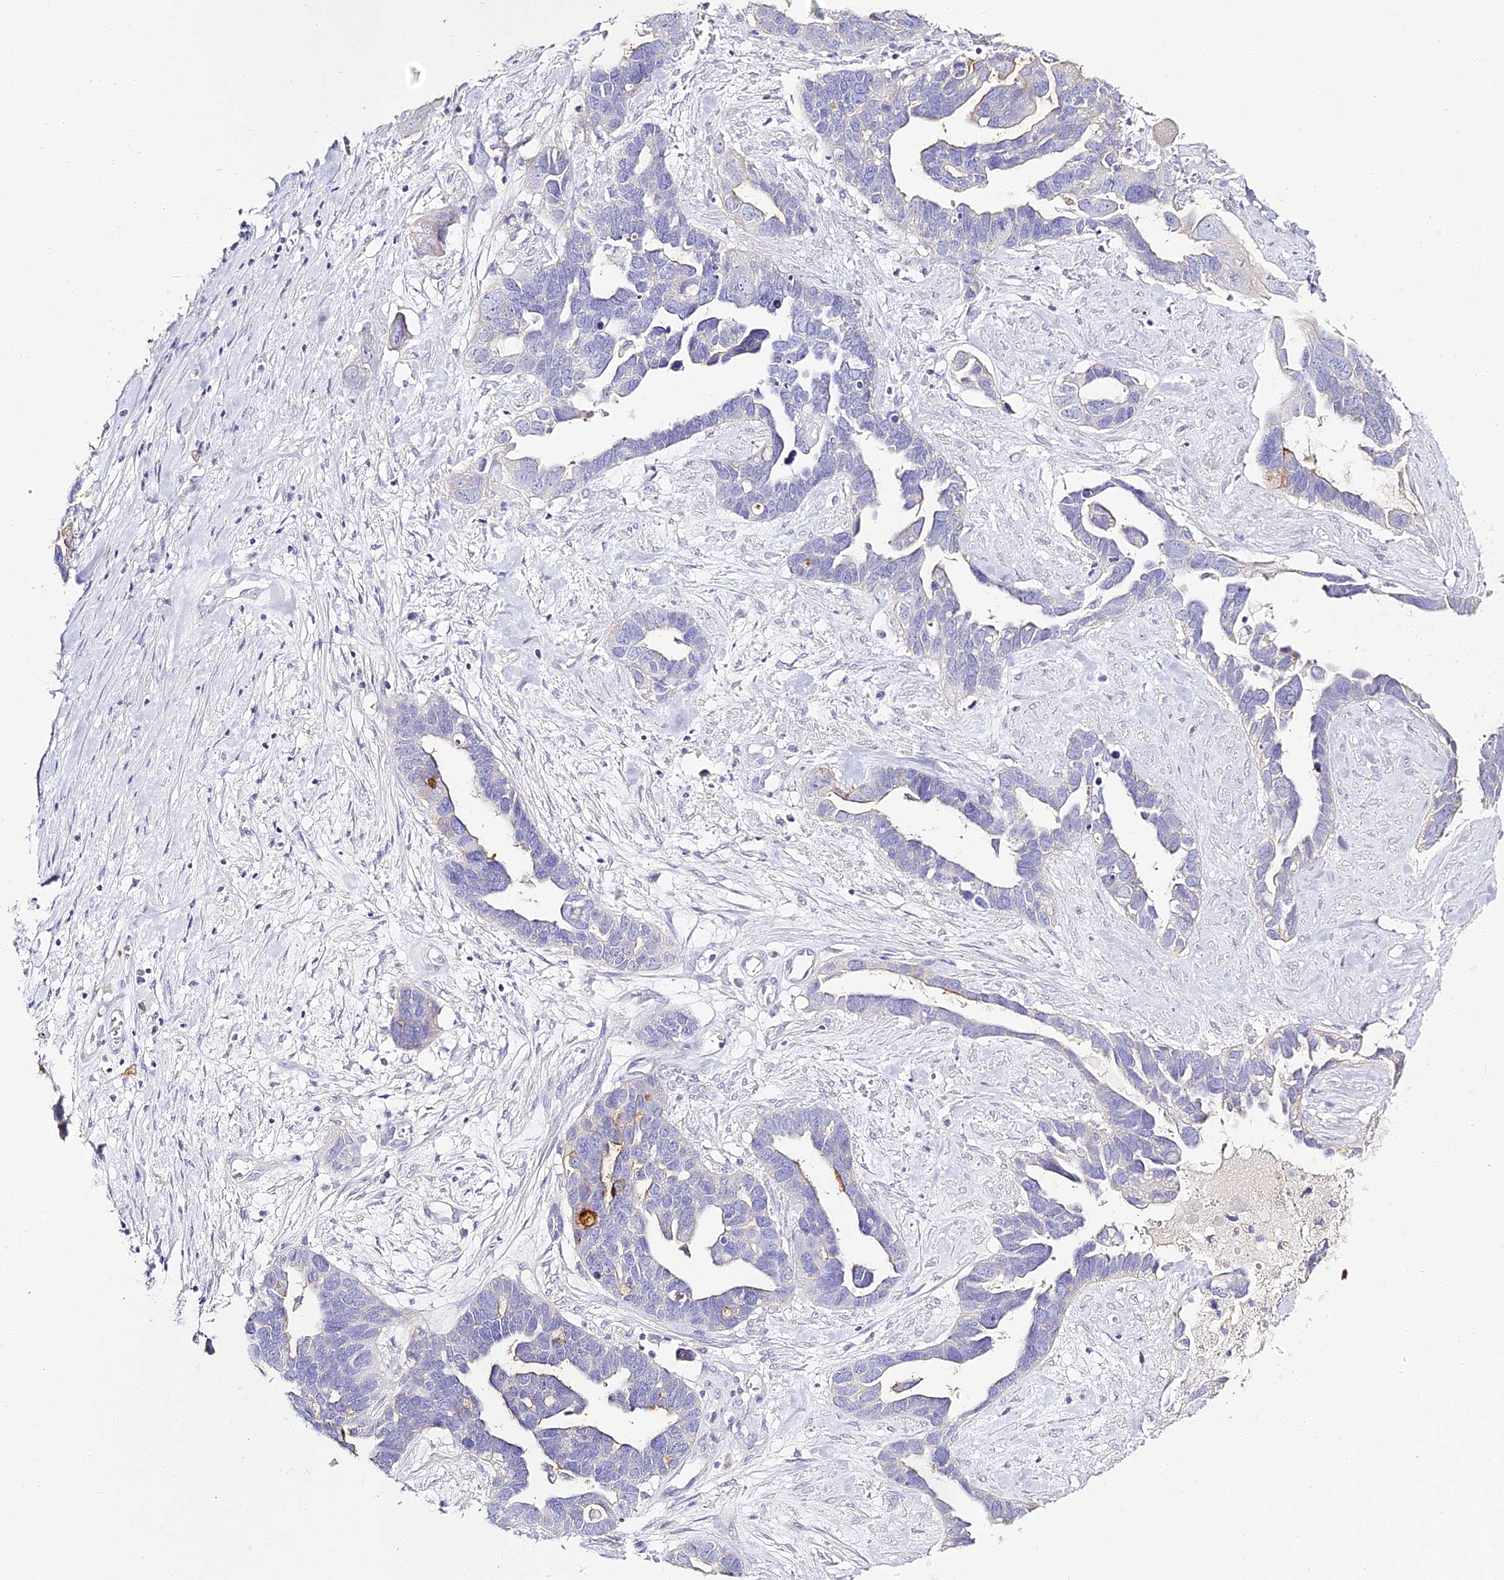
{"staining": {"intensity": "moderate", "quantity": "<25%", "location": "cytoplasmic/membranous"}, "tissue": "ovarian cancer", "cell_type": "Tumor cells", "image_type": "cancer", "snomed": [{"axis": "morphology", "description": "Cystadenocarcinoma, serous, NOS"}, {"axis": "topography", "description": "Ovary"}], "caption": "IHC of ovarian cancer reveals low levels of moderate cytoplasmic/membranous staining in about <25% of tumor cells. (DAB IHC, brown staining for protein, blue staining for nuclei).", "gene": "ALPG", "patient": {"sex": "female", "age": 54}}